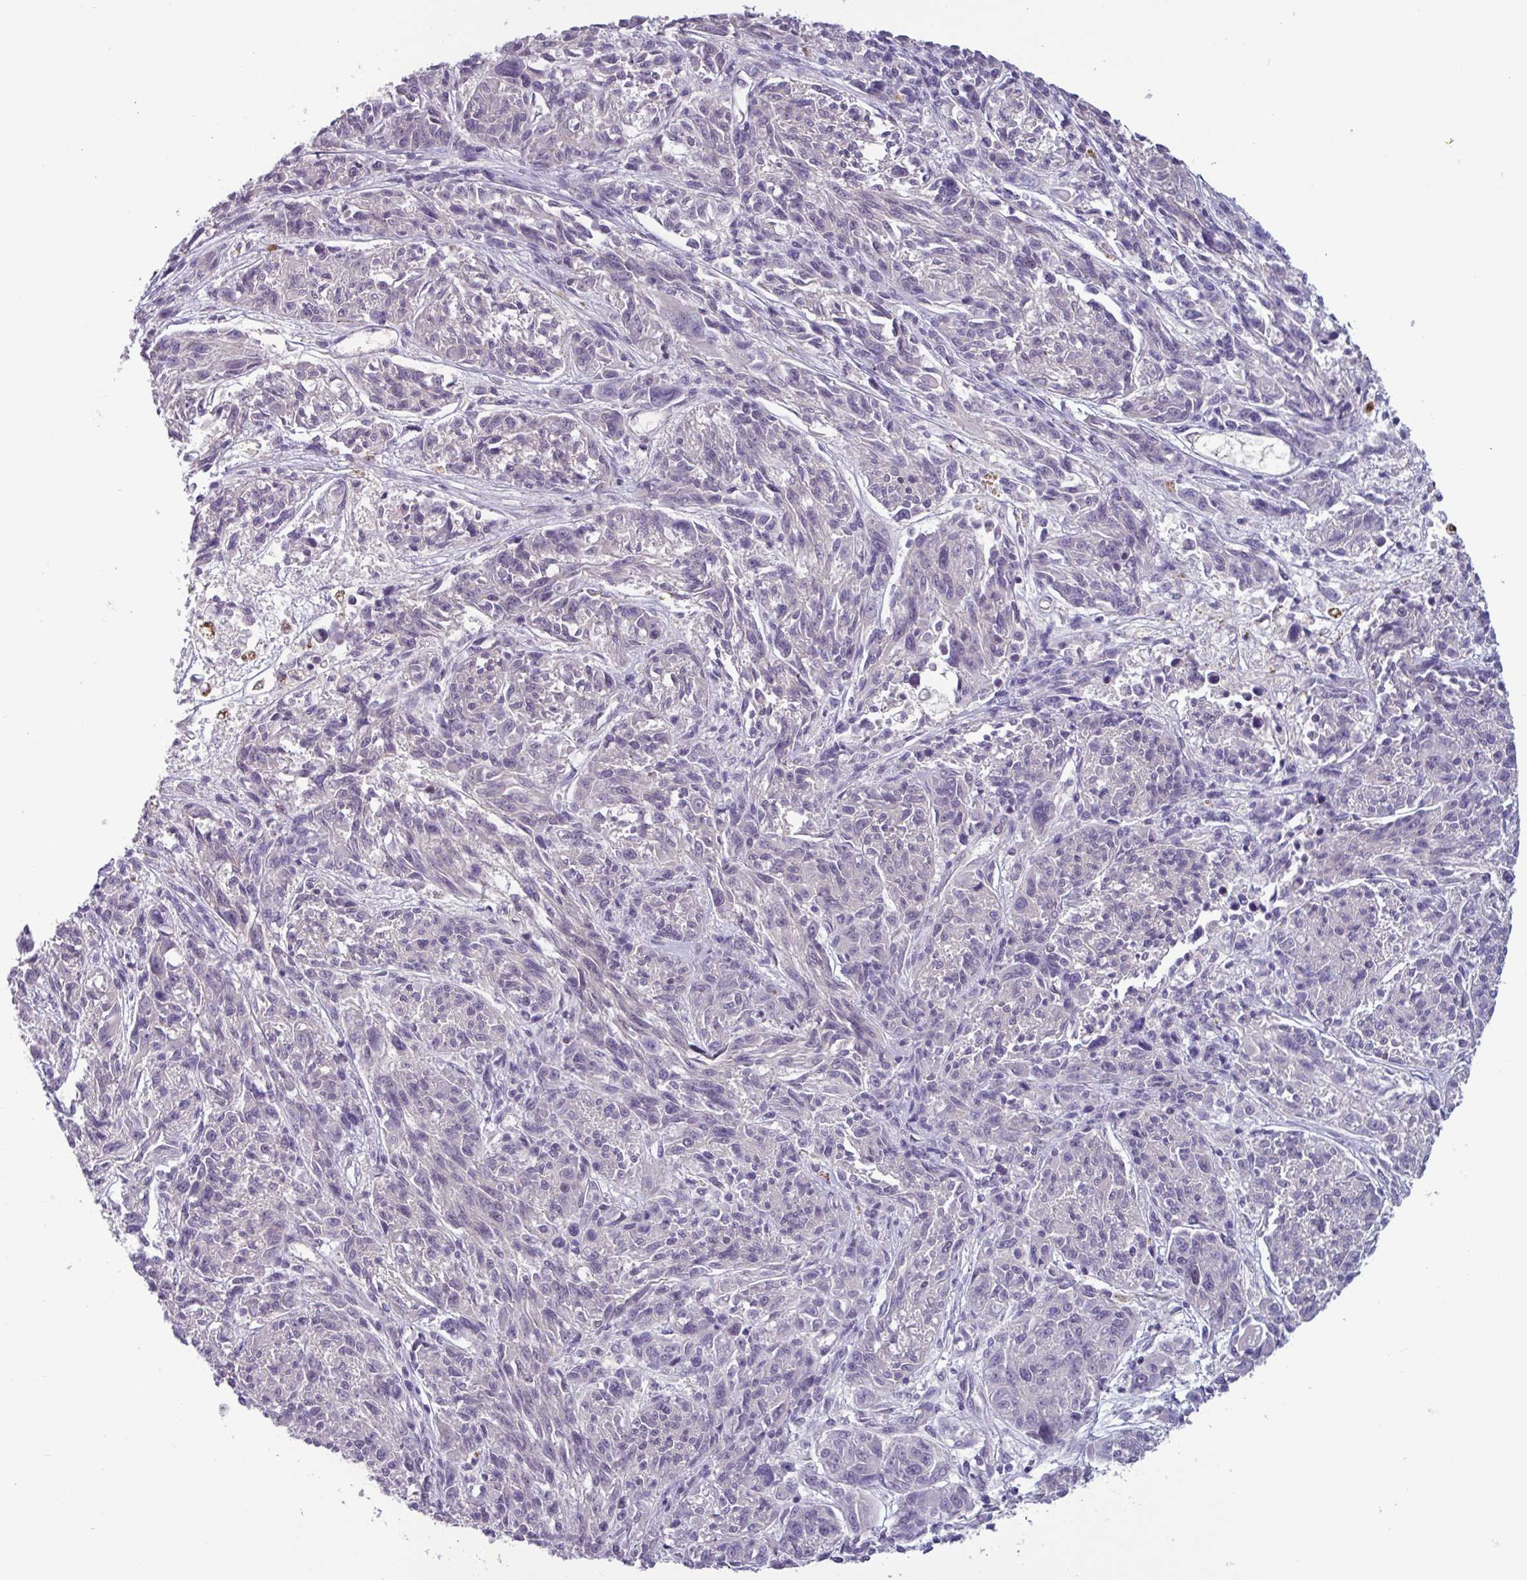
{"staining": {"intensity": "negative", "quantity": "none", "location": "none"}, "tissue": "melanoma", "cell_type": "Tumor cells", "image_type": "cancer", "snomed": [{"axis": "morphology", "description": "Malignant melanoma, NOS"}, {"axis": "topography", "description": "Skin"}], "caption": "Immunohistochemistry (IHC) image of human malignant melanoma stained for a protein (brown), which exhibits no staining in tumor cells.", "gene": "ZNF575", "patient": {"sex": "male", "age": 53}}